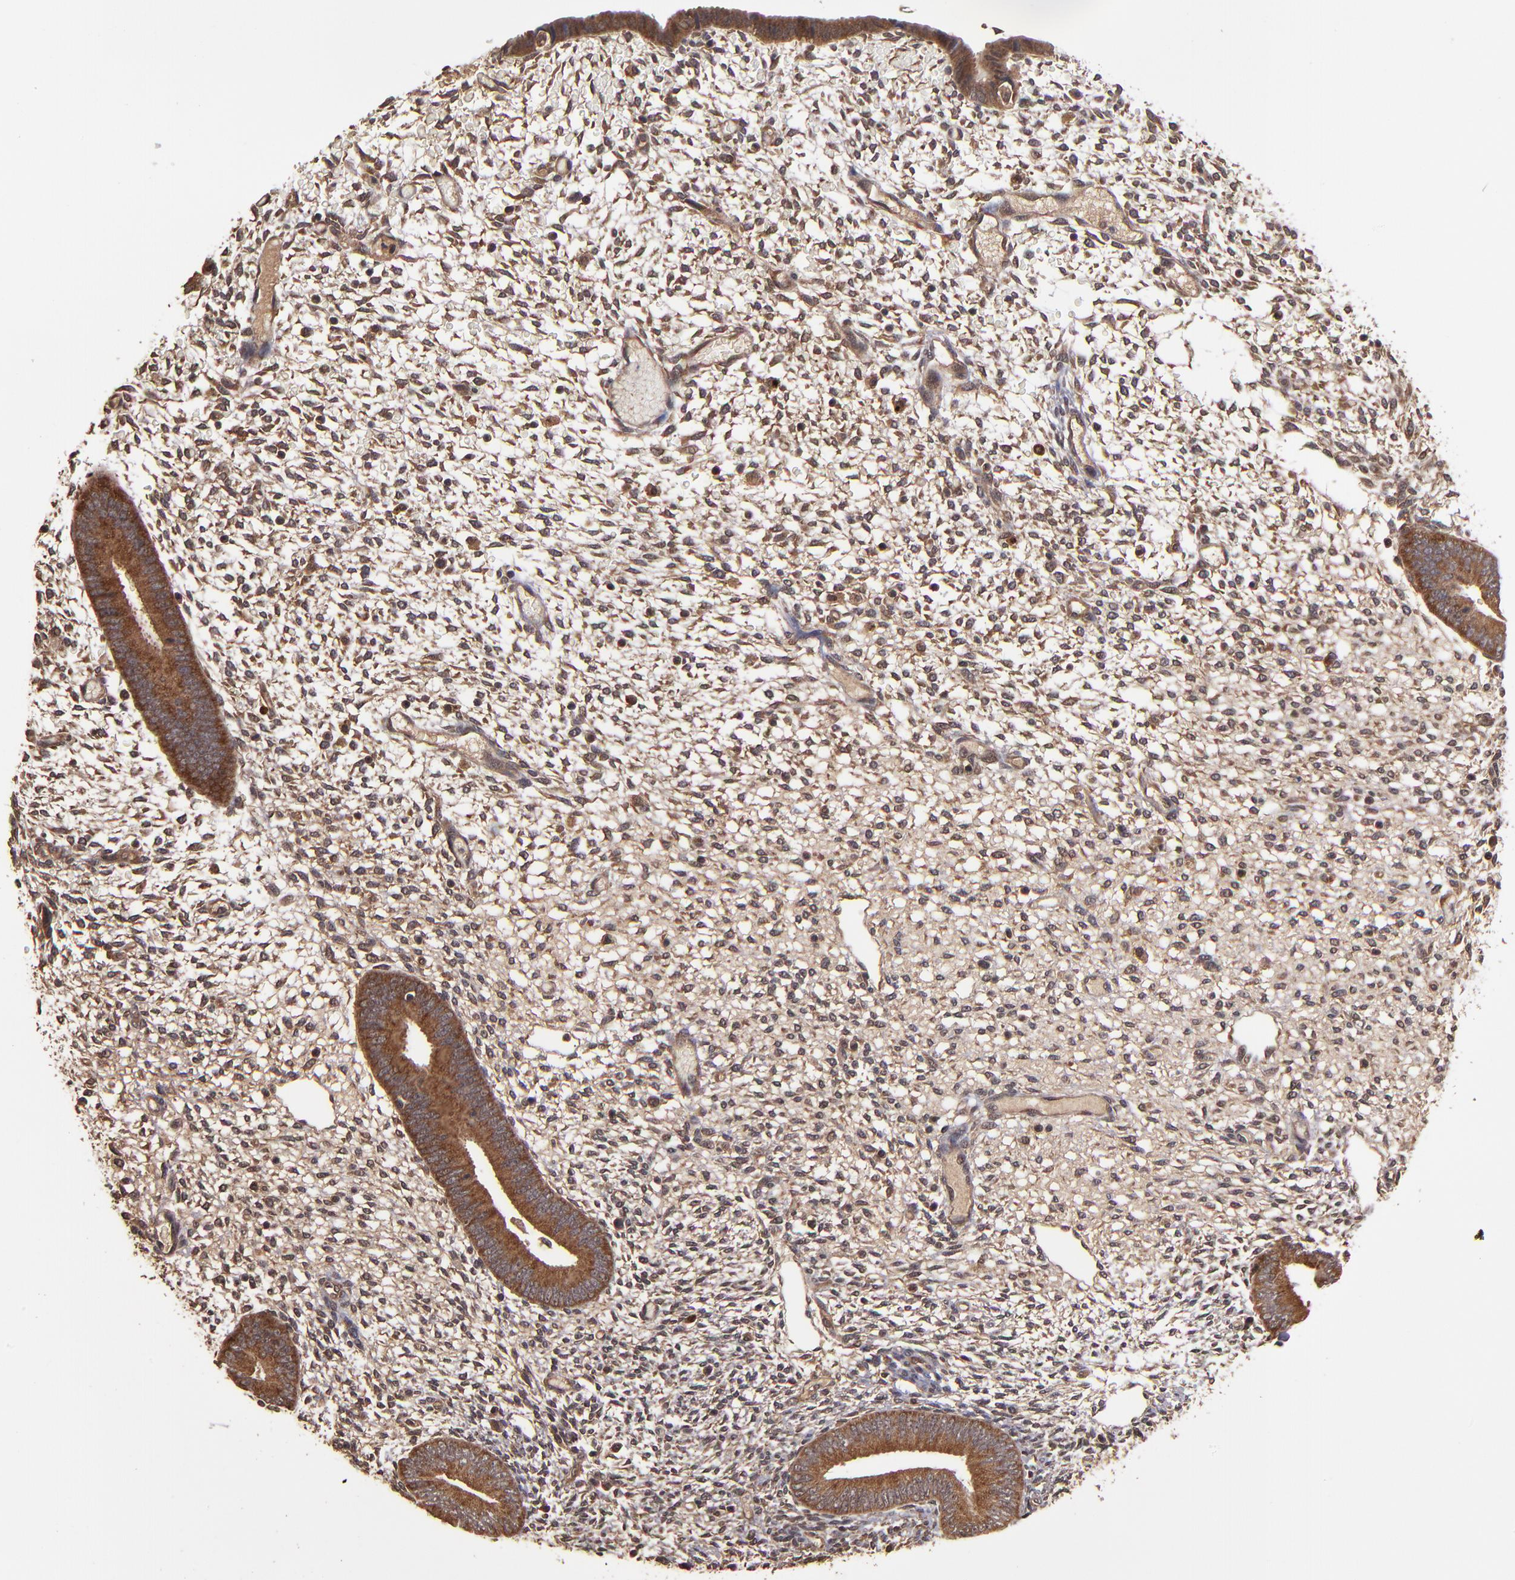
{"staining": {"intensity": "moderate", "quantity": "25%-75%", "location": "cytoplasmic/membranous"}, "tissue": "endometrium", "cell_type": "Cells in endometrial stroma", "image_type": "normal", "snomed": [{"axis": "morphology", "description": "Normal tissue, NOS"}, {"axis": "topography", "description": "Endometrium"}], "caption": "This micrograph demonstrates IHC staining of normal endometrium, with medium moderate cytoplasmic/membranous staining in about 25%-75% of cells in endometrial stroma.", "gene": "NFE2L2", "patient": {"sex": "female", "age": 42}}